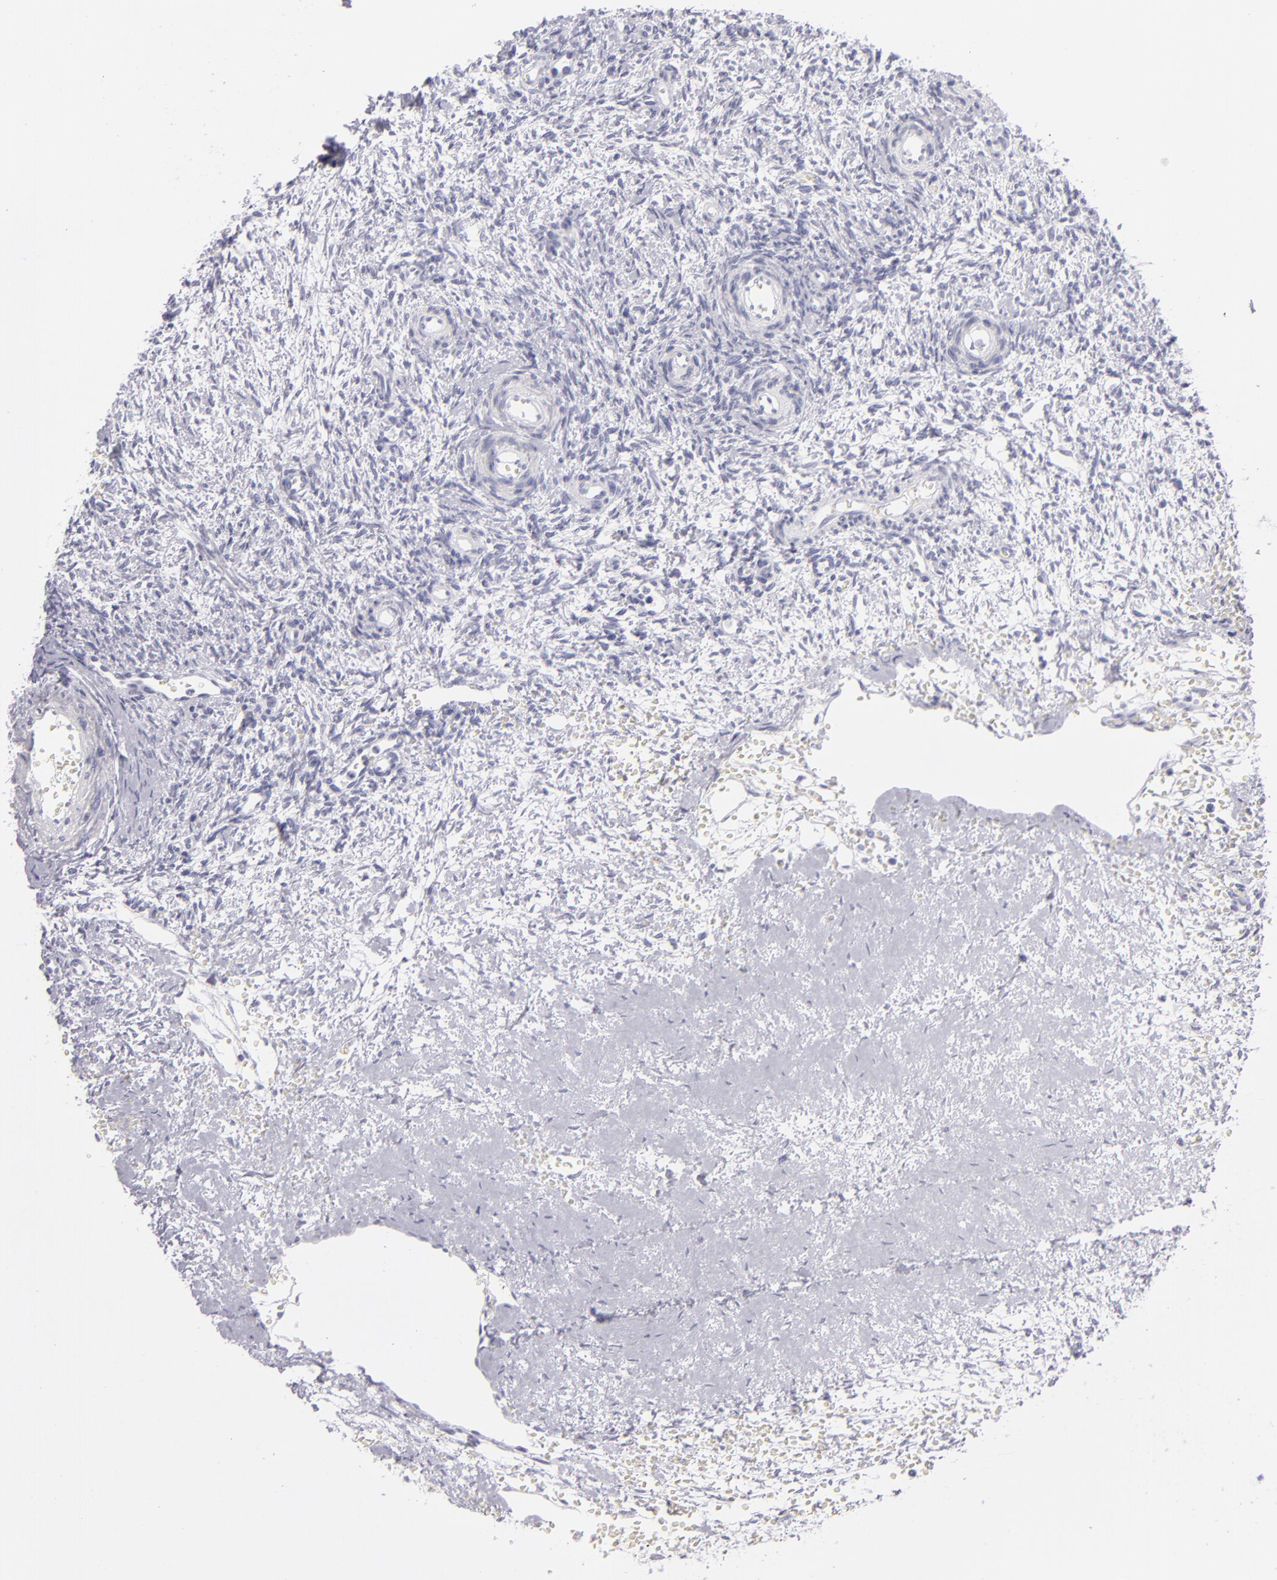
{"staining": {"intensity": "negative", "quantity": "none", "location": "none"}, "tissue": "ovary", "cell_type": "Follicle cells", "image_type": "normal", "snomed": [{"axis": "morphology", "description": "Normal tissue, NOS"}, {"axis": "topography", "description": "Ovary"}], "caption": "IHC photomicrograph of benign human ovary stained for a protein (brown), which exhibits no positivity in follicle cells. Brightfield microscopy of immunohistochemistry (IHC) stained with DAB (3,3'-diaminobenzidine) (brown) and hematoxylin (blue), captured at high magnification.", "gene": "VIL1", "patient": {"sex": "female", "age": 39}}